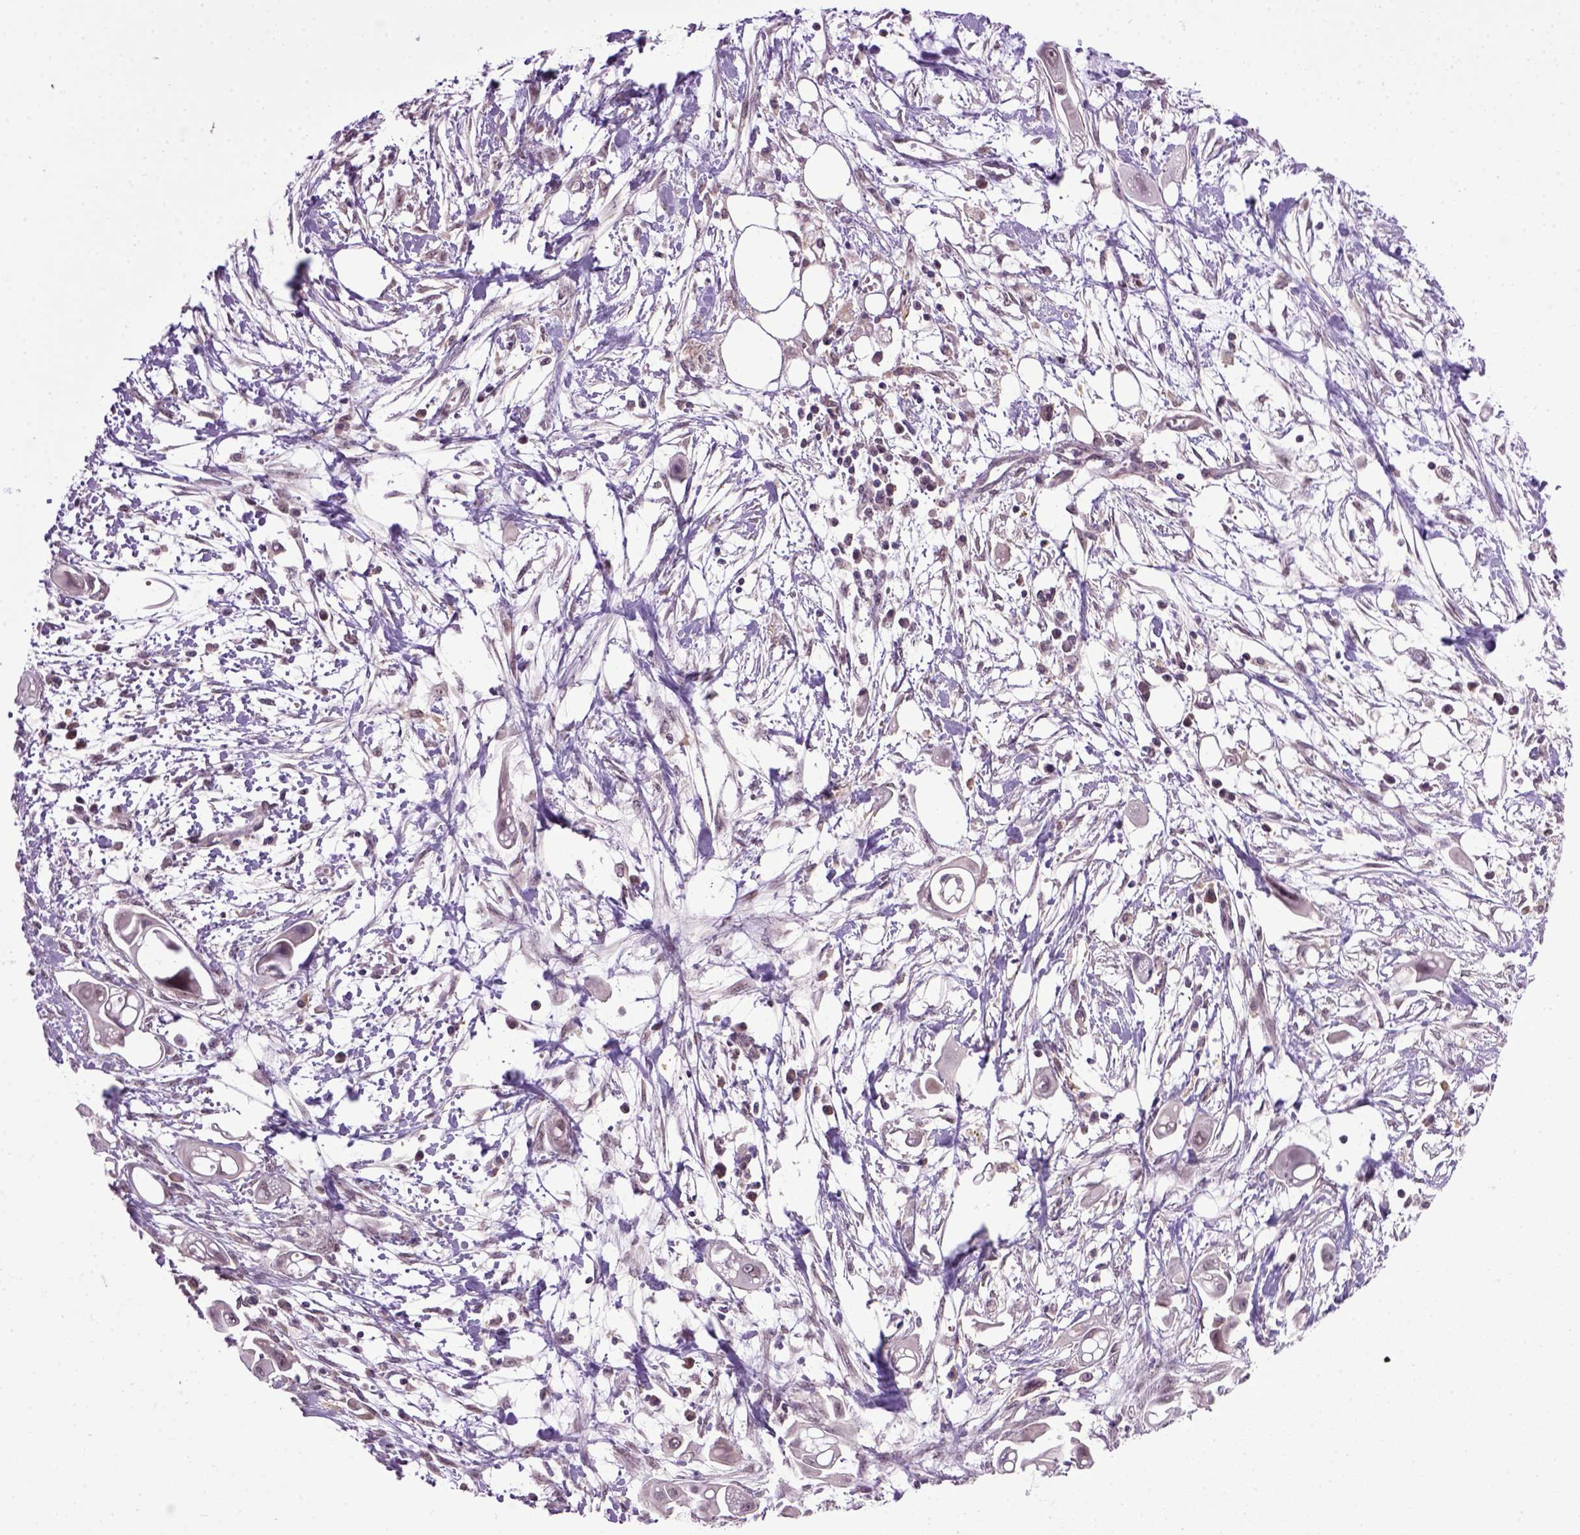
{"staining": {"intensity": "negative", "quantity": "none", "location": "none"}, "tissue": "pancreatic cancer", "cell_type": "Tumor cells", "image_type": "cancer", "snomed": [{"axis": "morphology", "description": "Adenocarcinoma, NOS"}, {"axis": "topography", "description": "Pancreas"}], "caption": "Tumor cells show no significant positivity in pancreatic adenocarcinoma.", "gene": "RAB43", "patient": {"sex": "male", "age": 50}}